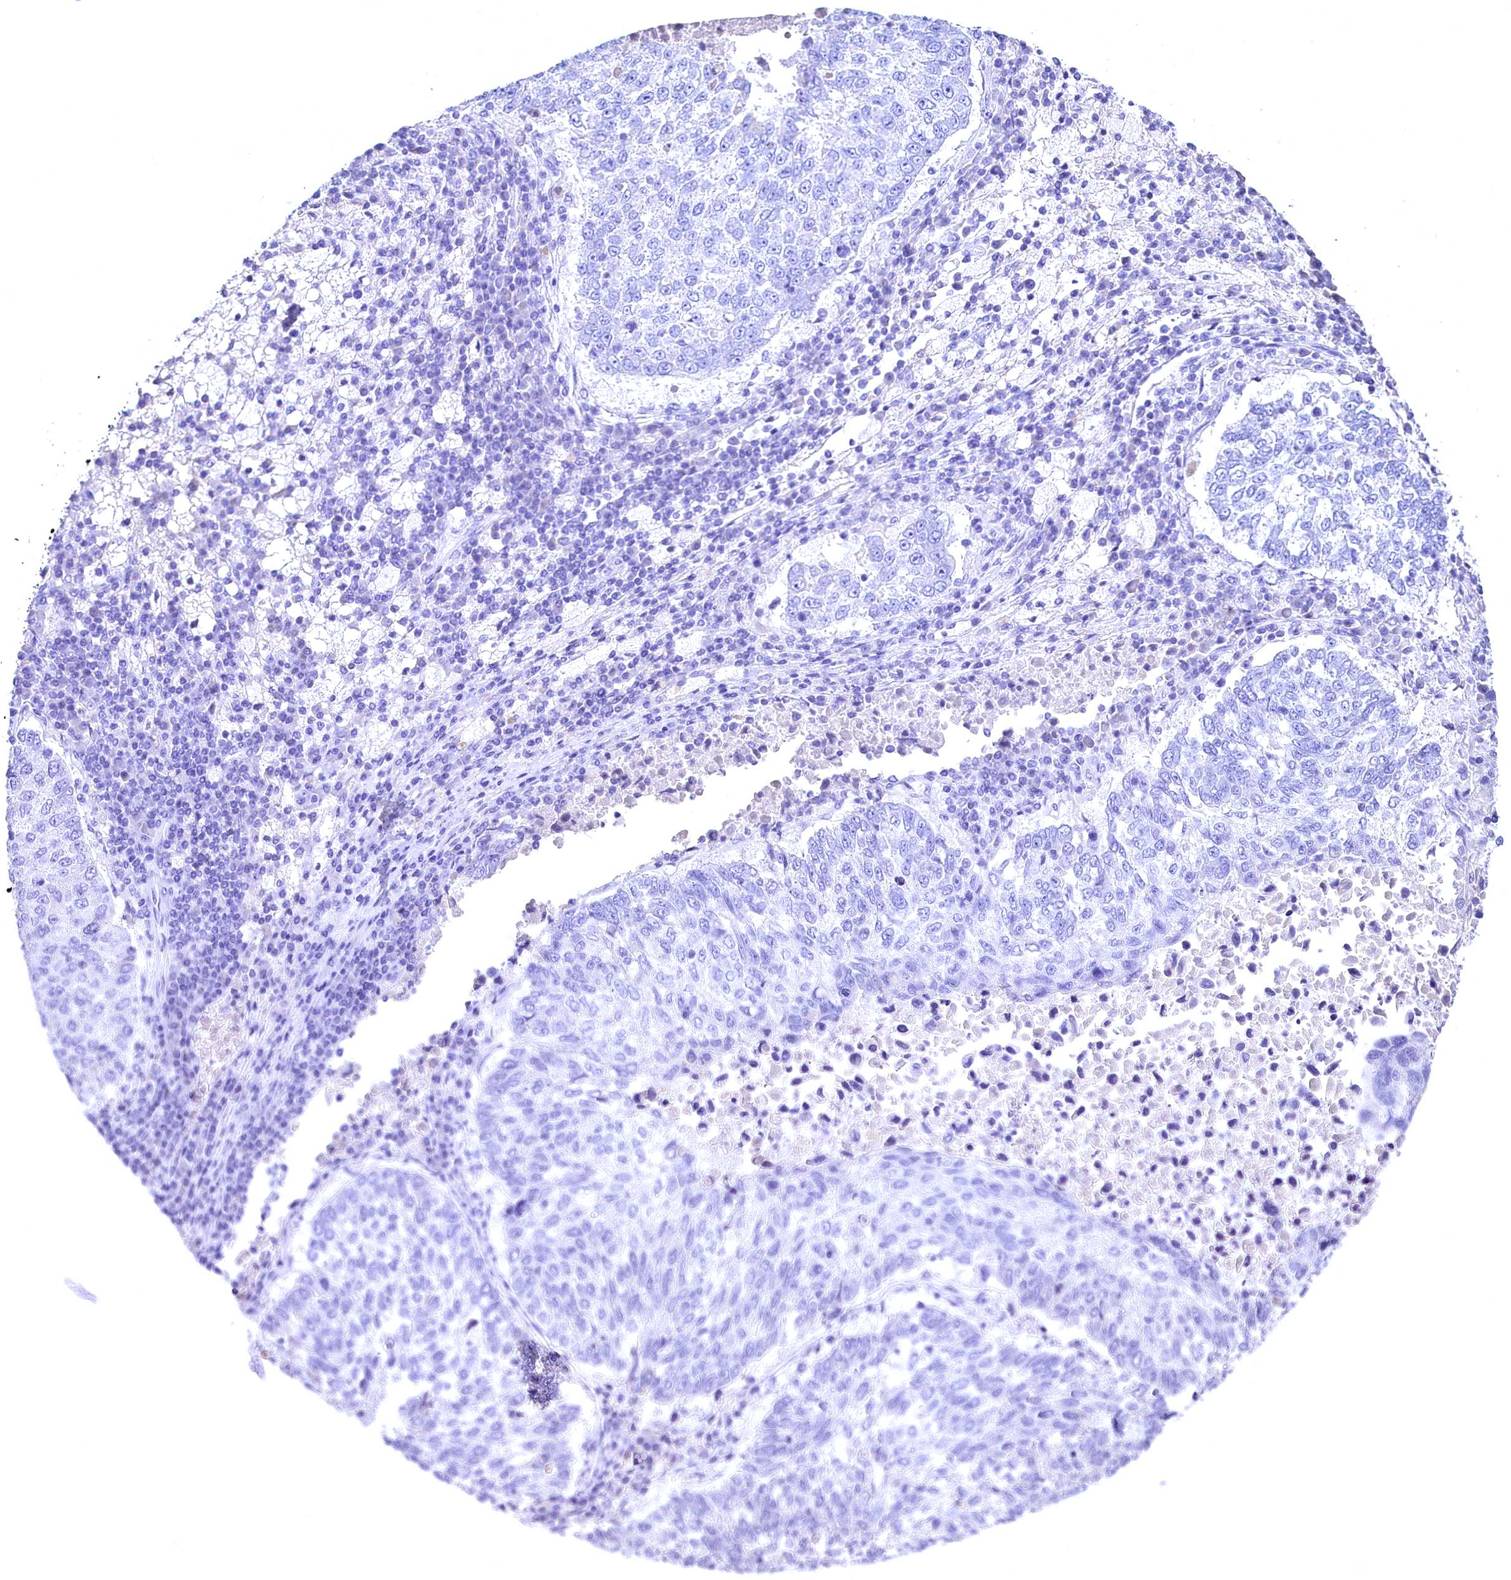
{"staining": {"intensity": "negative", "quantity": "none", "location": "none"}, "tissue": "lung cancer", "cell_type": "Tumor cells", "image_type": "cancer", "snomed": [{"axis": "morphology", "description": "Squamous cell carcinoma, NOS"}, {"axis": "topography", "description": "Lung"}], "caption": "There is no significant positivity in tumor cells of lung cancer (squamous cell carcinoma). The staining was performed using DAB (3,3'-diaminobenzidine) to visualize the protein expression in brown, while the nuclei were stained in blue with hematoxylin (Magnification: 20x).", "gene": "SKIDA1", "patient": {"sex": "male", "age": 73}}